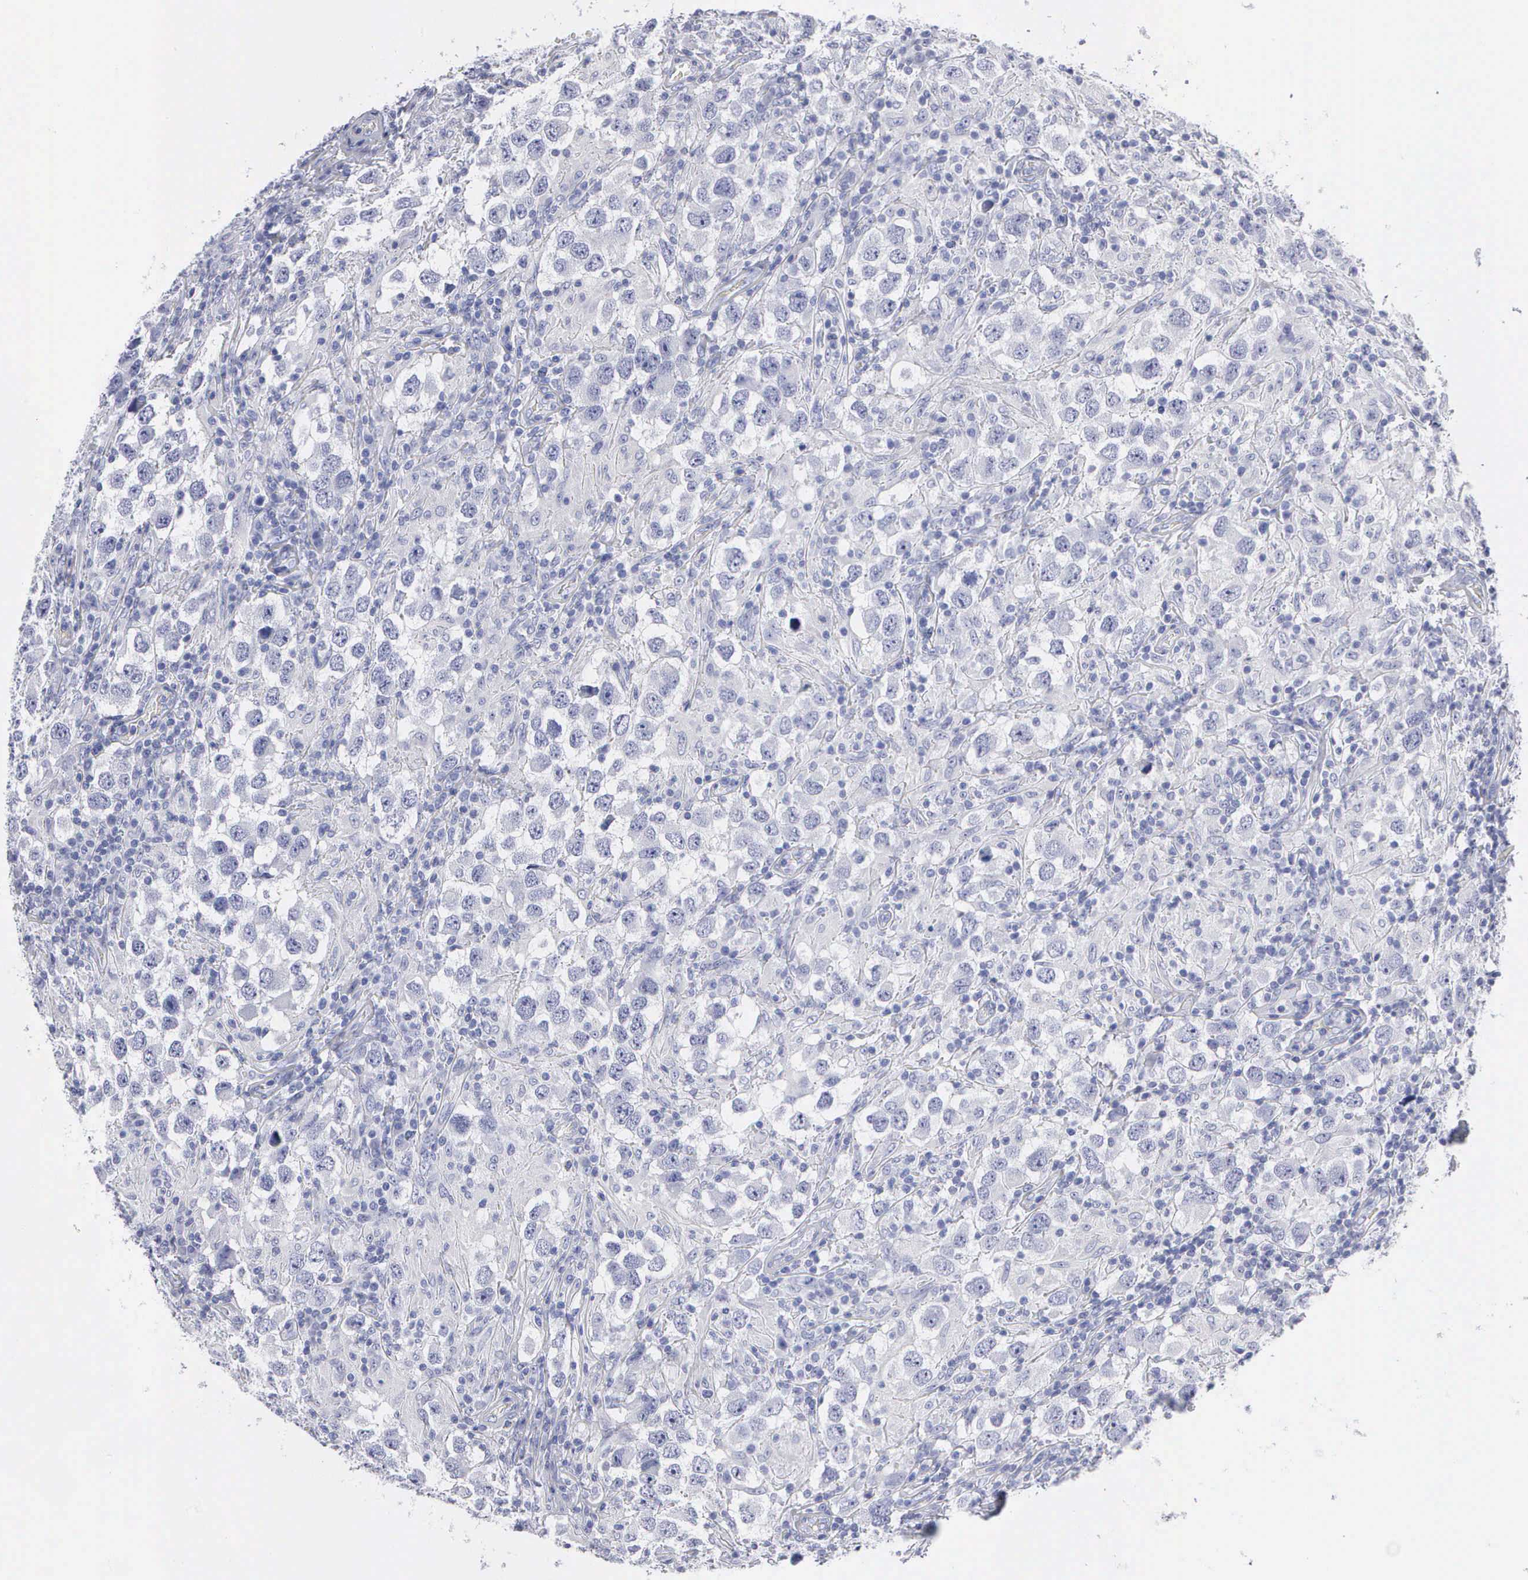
{"staining": {"intensity": "negative", "quantity": "none", "location": "none"}, "tissue": "testis cancer", "cell_type": "Tumor cells", "image_type": "cancer", "snomed": [{"axis": "morphology", "description": "Carcinoma, Embryonal, NOS"}, {"axis": "topography", "description": "Testis"}], "caption": "Immunohistochemical staining of human testis cancer (embryonal carcinoma) exhibits no significant expression in tumor cells.", "gene": "CYP19A1", "patient": {"sex": "male", "age": 21}}